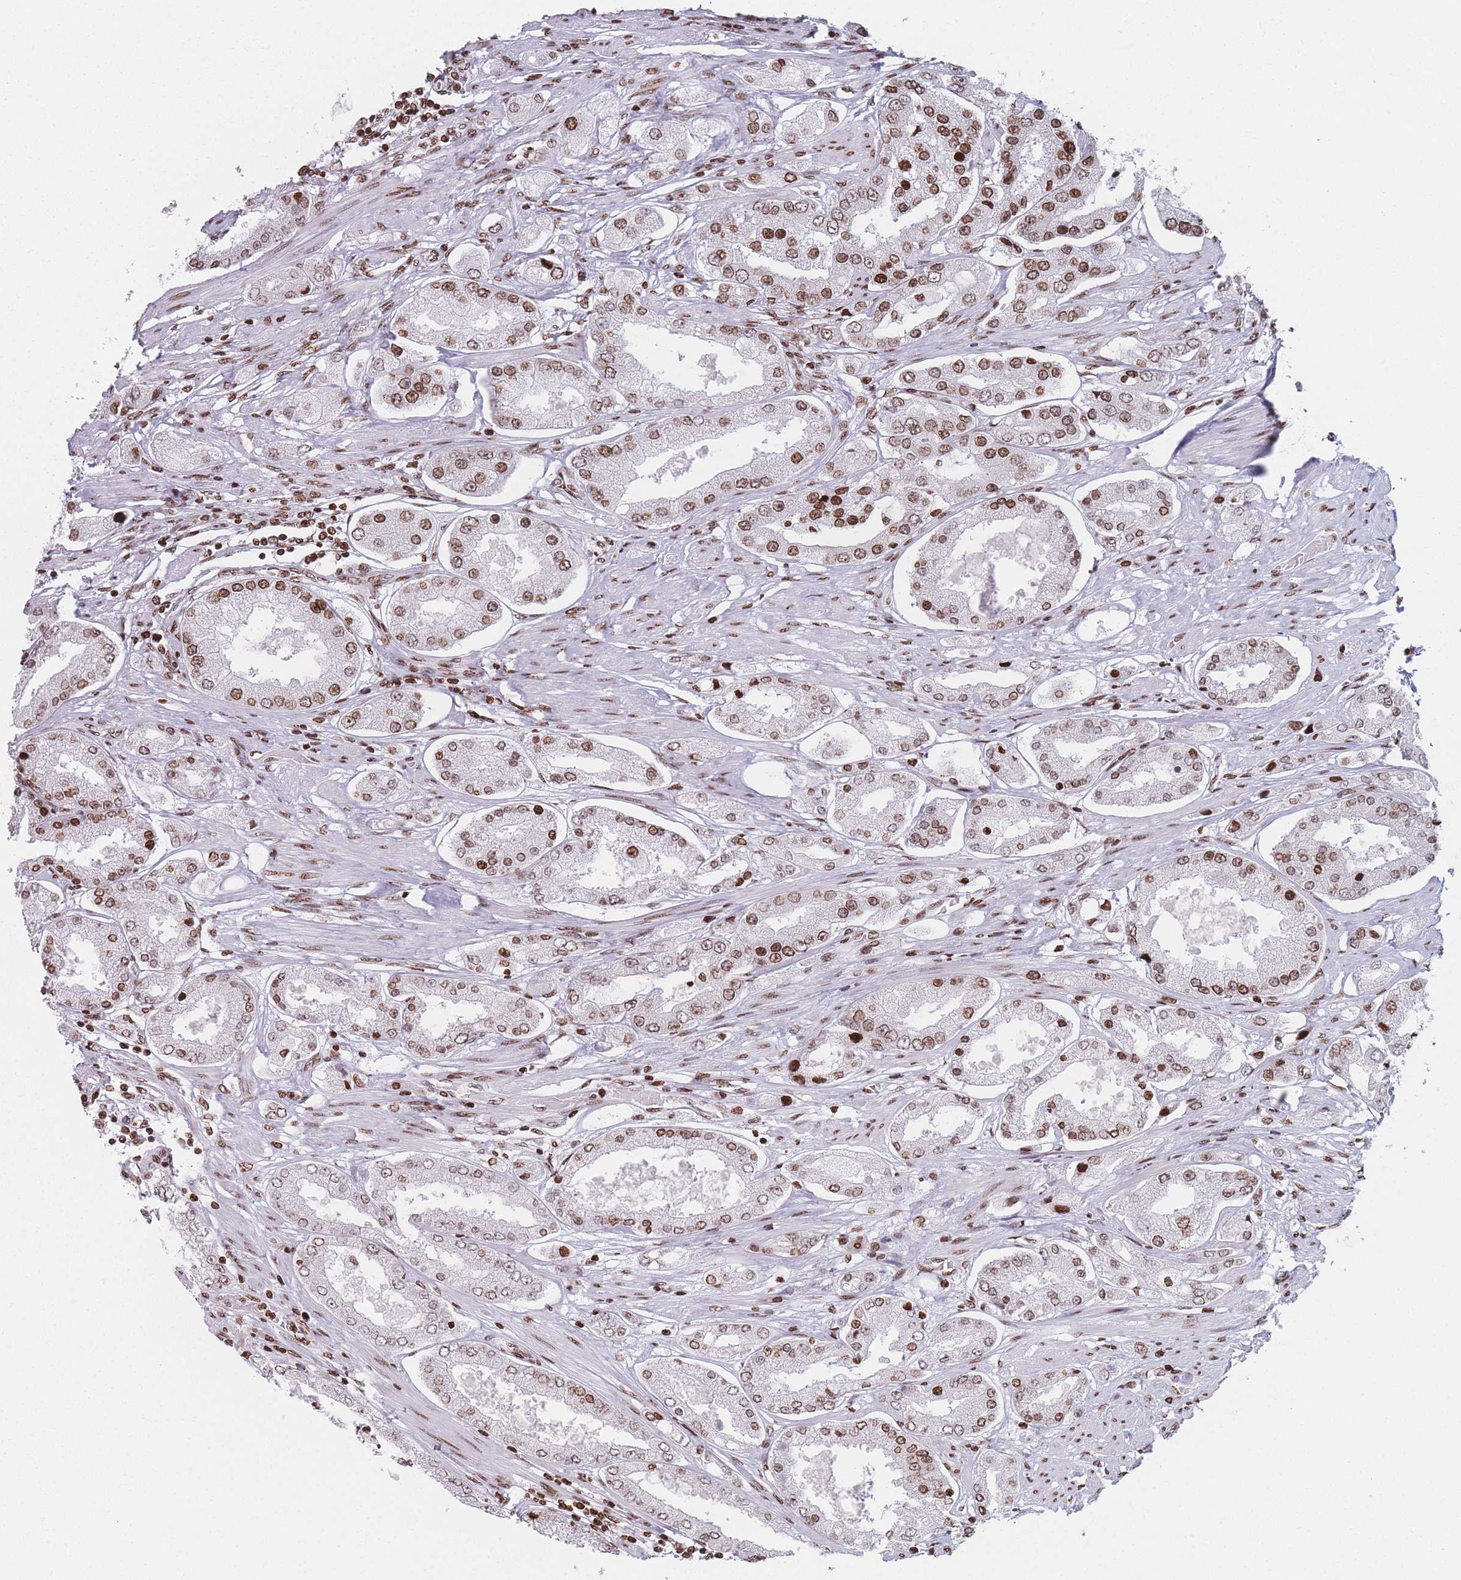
{"staining": {"intensity": "moderate", "quantity": ">75%", "location": "nuclear"}, "tissue": "prostate cancer", "cell_type": "Tumor cells", "image_type": "cancer", "snomed": [{"axis": "morphology", "description": "Adenocarcinoma, High grade"}, {"axis": "topography", "description": "Prostate"}], "caption": "DAB immunohistochemical staining of human high-grade adenocarcinoma (prostate) reveals moderate nuclear protein staining in approximately >75% of tumor cells. The staining was performed using DAB, with brown indicating positive protein expression. Nuclei are stained blue with hematoxylin.", "gene": "AK9", "patient": {"sex": "male", "age": 69}}